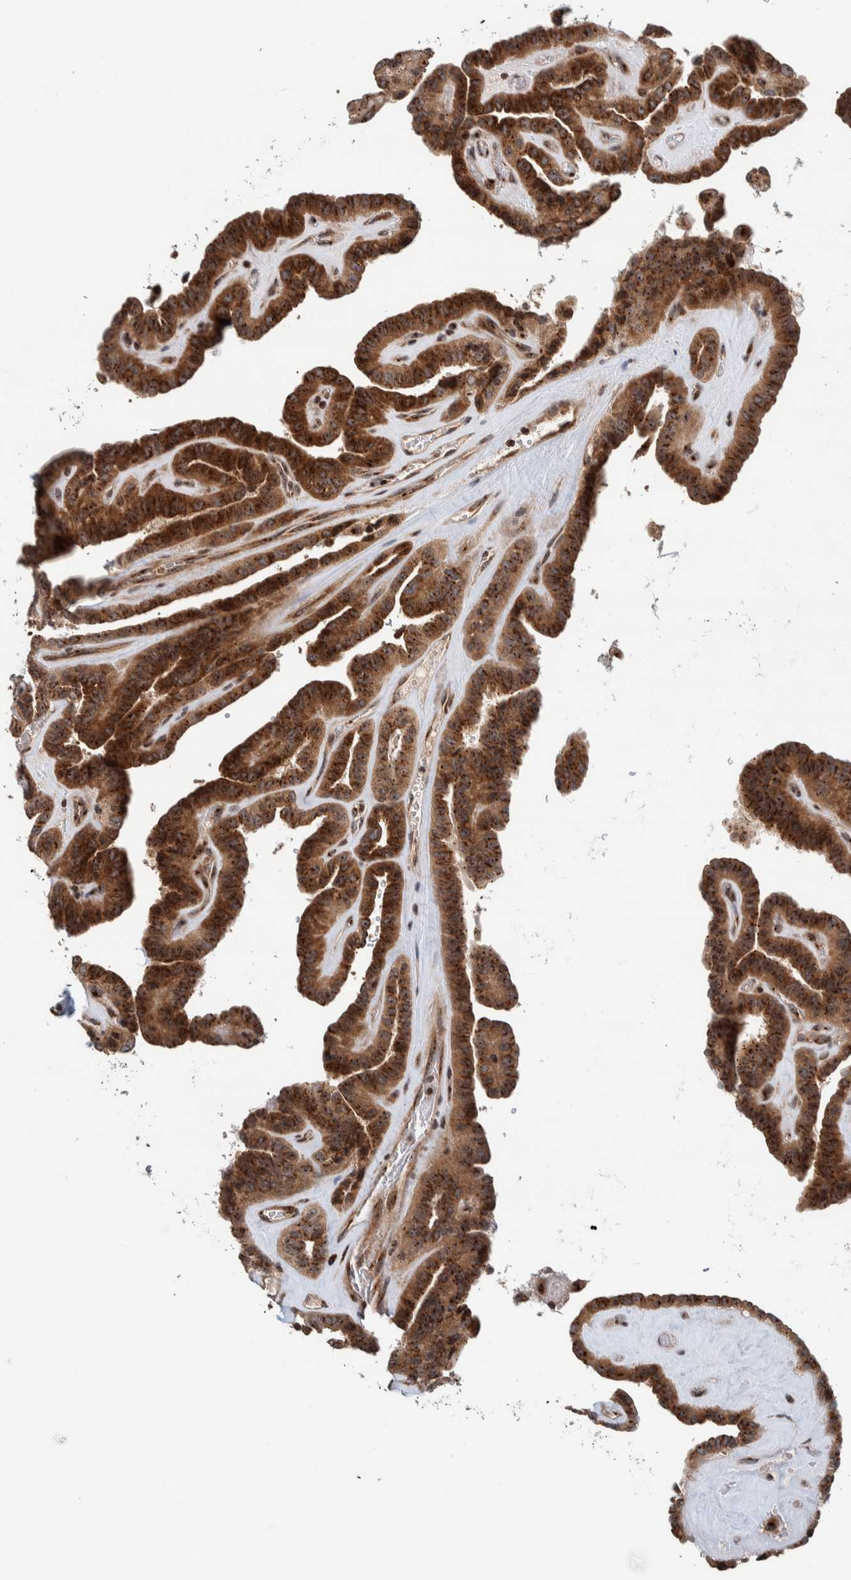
{"staining": {"intensity": "strong", "quantity": ">75%", "location": "cytoplasmic/membranous"}, "tissue": "thyroid cancer", "cell_type": "Tumor cells", "image_type": "cancer", "snomed": [{"axis": "morphology", "description": "Papillary adenocarcinoma, NOS"}, {"axis": "topography", "description": "Thyroid gland"}], "caption": "Protein expression by immunohistochemistry (IHC) displays strong cytoplasmic/membranous expression in approximately >75% of tumor cells in thyroid papillary adenocarcinoma. (DAB IHC with brightfield microscopy, high magnification).", "gene": "CCDC182", "patient": {"sex": "male", "age": 77}}